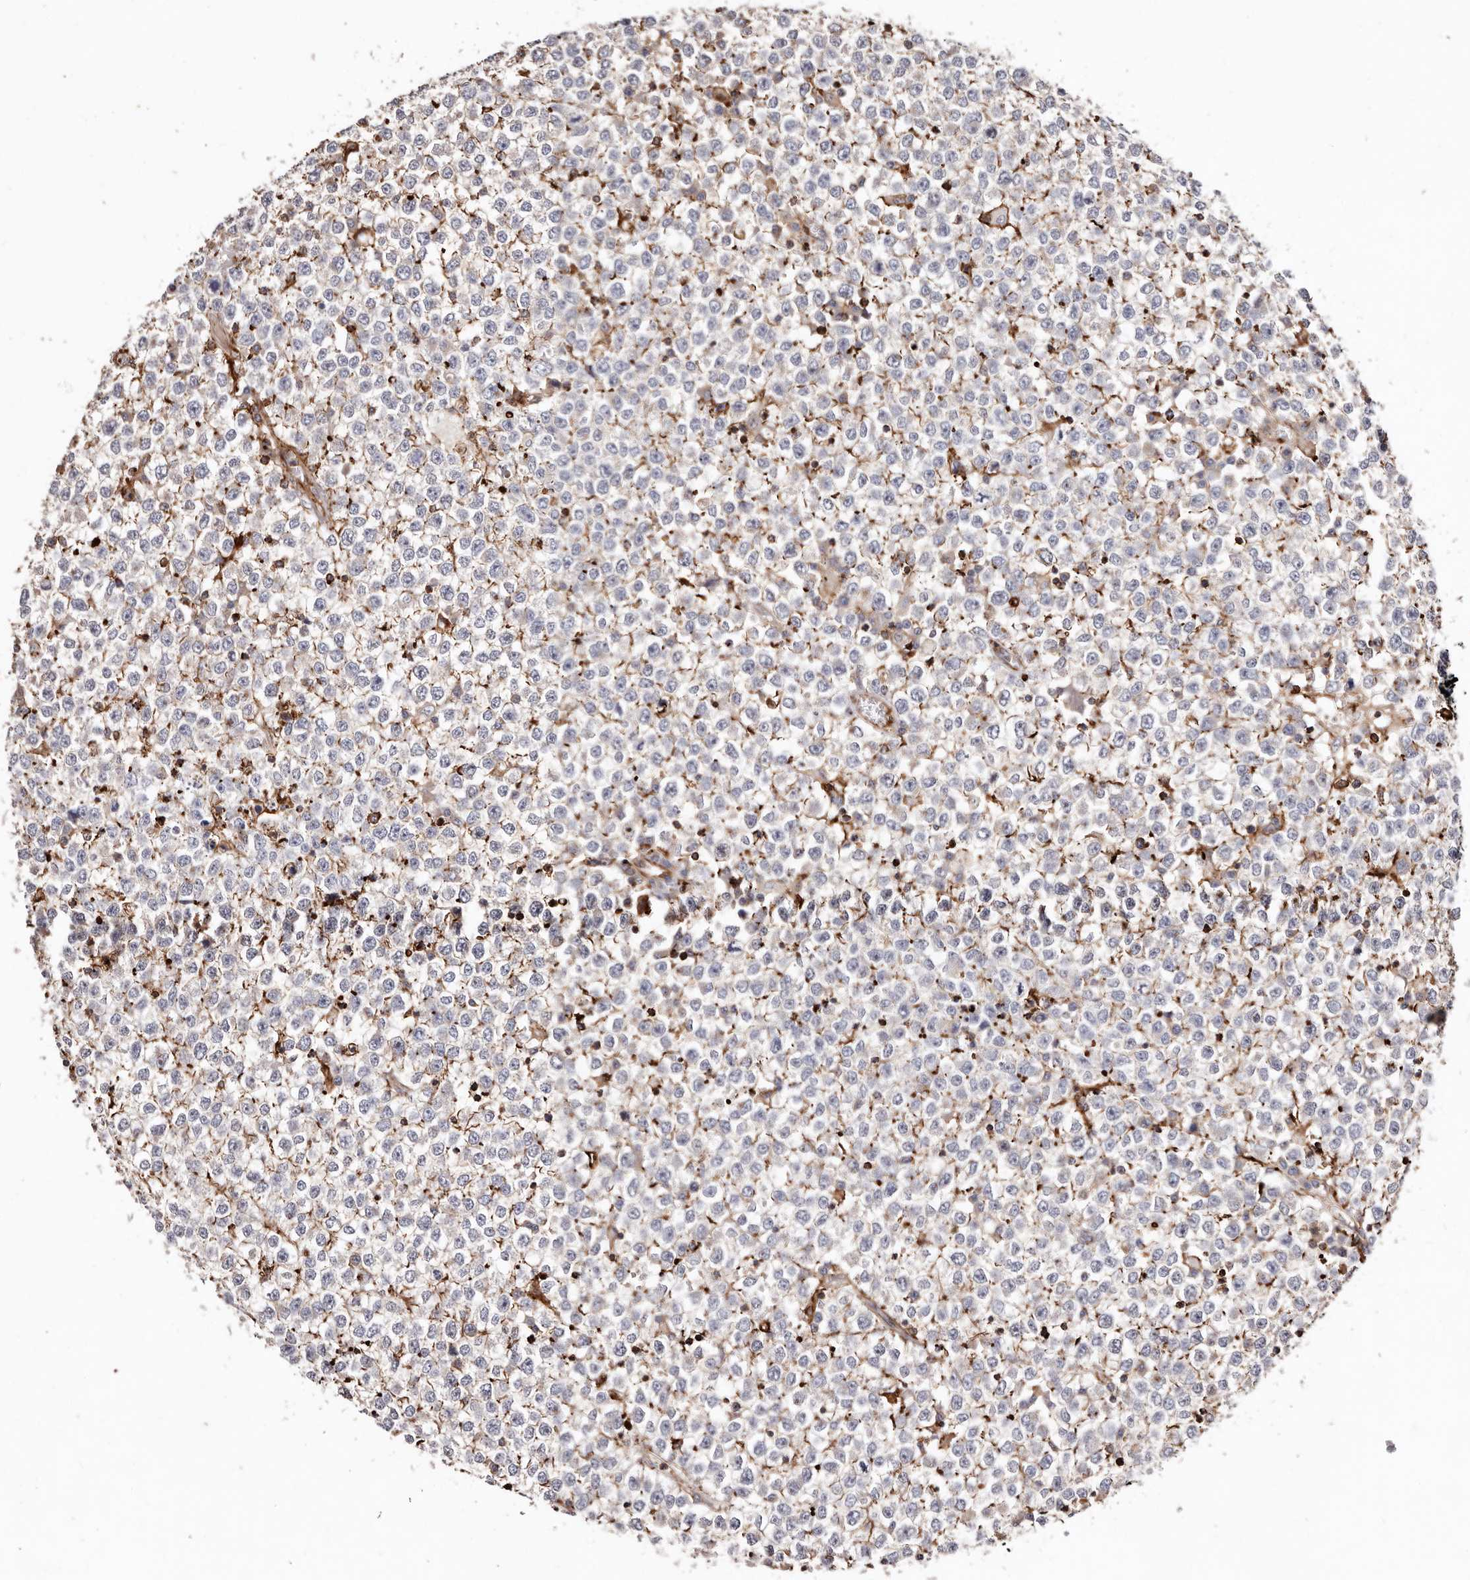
{"staining": {"intensity": "moderate", "quantity": "<25%", "location": "cytoplasmic/membranous"}, "tissue": "testis cancer", "cell_type": "Tumor cells", "image_type": "cancer", "snomed": [{"axis": "morphology", "description": "Seminoma, NOS"}, {"axis": "topography", "description": "Testis"}], "caption": "Immunohistochemical staining of testis cancer shows low levels of moderate cytoplasmic/membranous protein positivity in about <25% of tumor cells. (DAB IHC, brown staining for protein, blue staining for nuclei).", "gene": "PTPN22", "patient": {"sex": "male", "age": 65}}